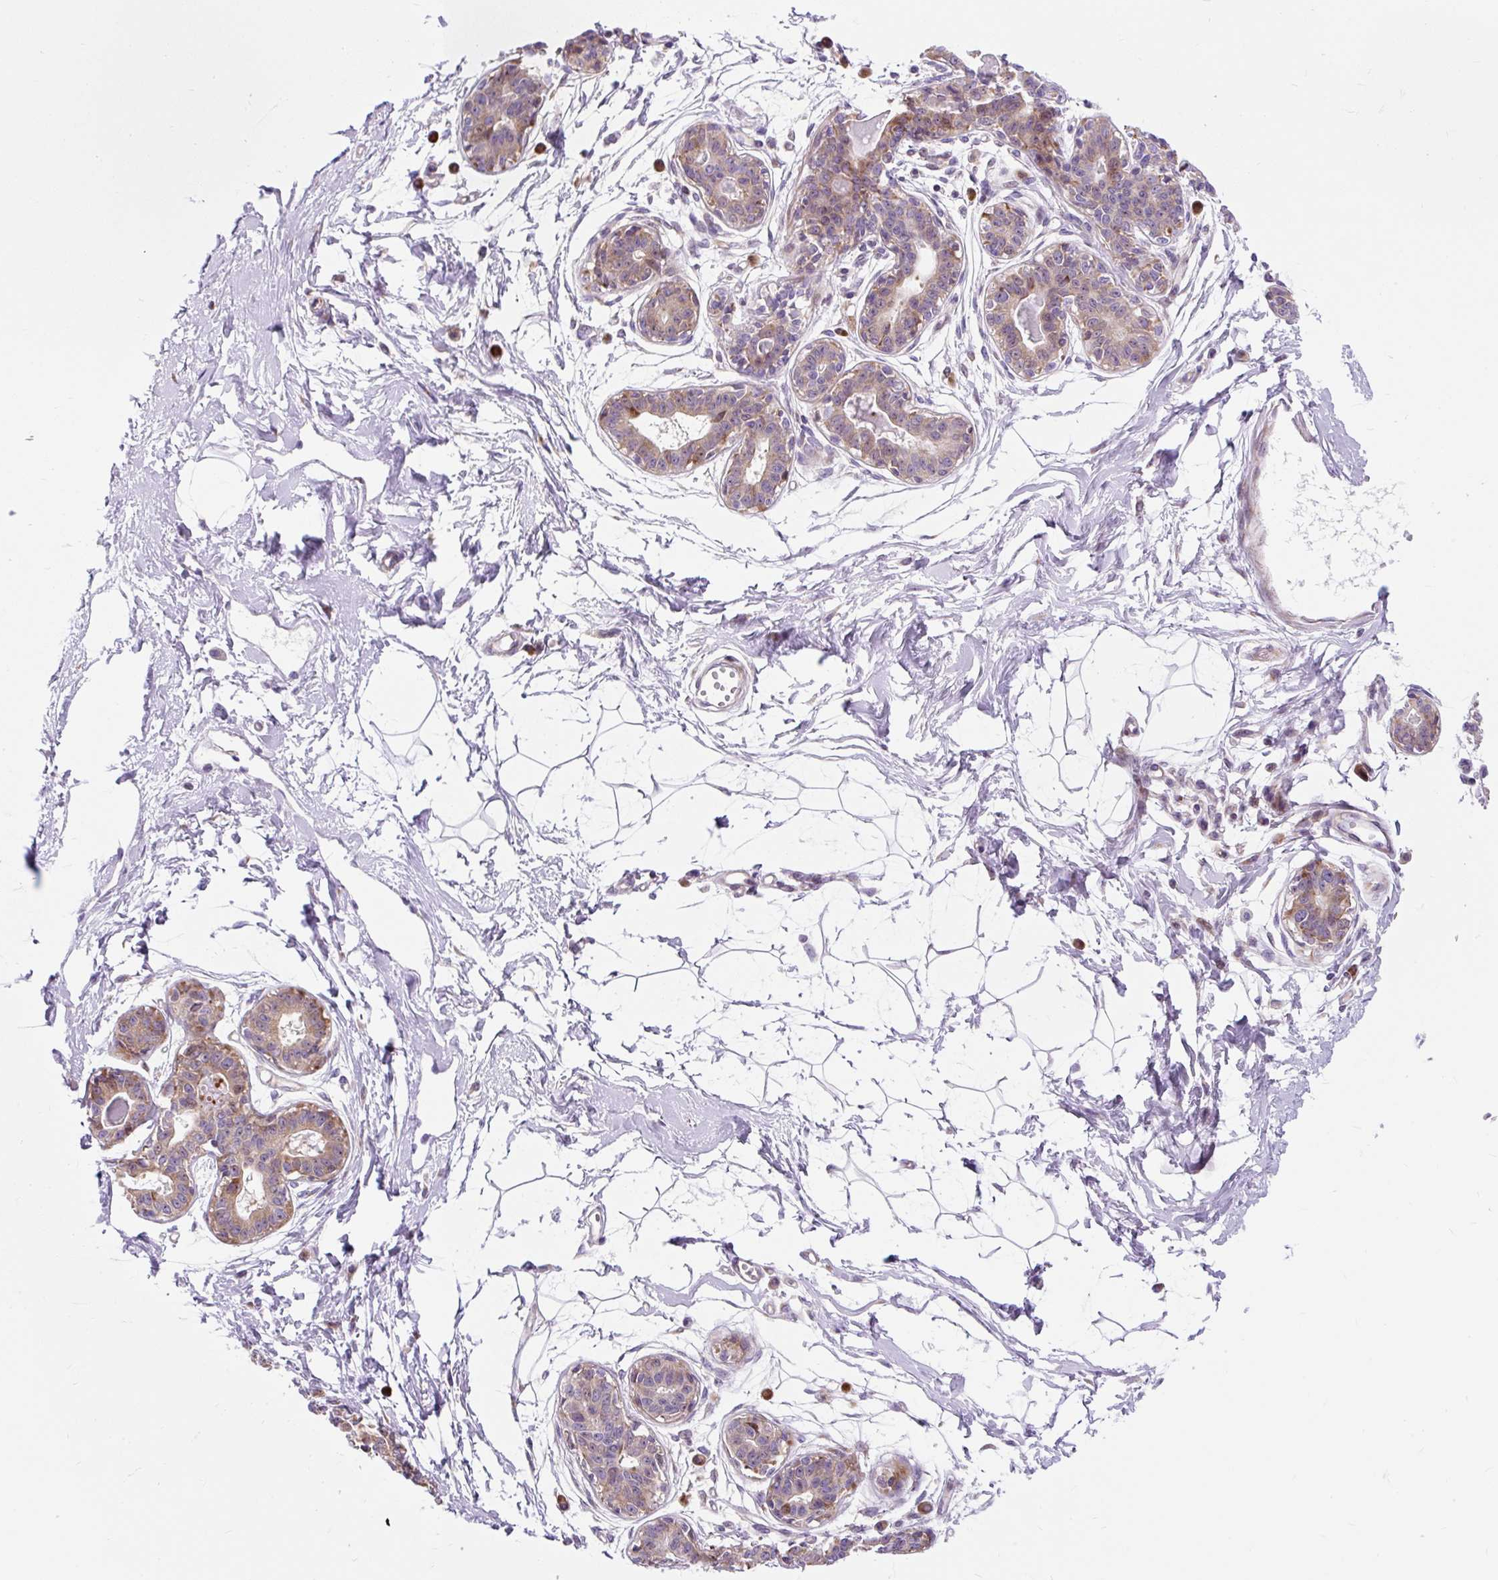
{"staining": {"intensity": "negative", "quantity": "none", "location": "none"}, "tissue": "breast", "cell_type": "Adipocytes", "image_type": "normal", "snomed": [{"axis": "morphology", "description": "Normal tissue, NOS"}, {"axis": "topography", "description": "Breast"}], "caption": "DAB (3,3'-diaminobenzidine) immunohistochemical staining of unremarkable breast shows no significant expression in adipocytes.", "gene": "CISD3", "patient": {"sex": "female", "age": 45}}